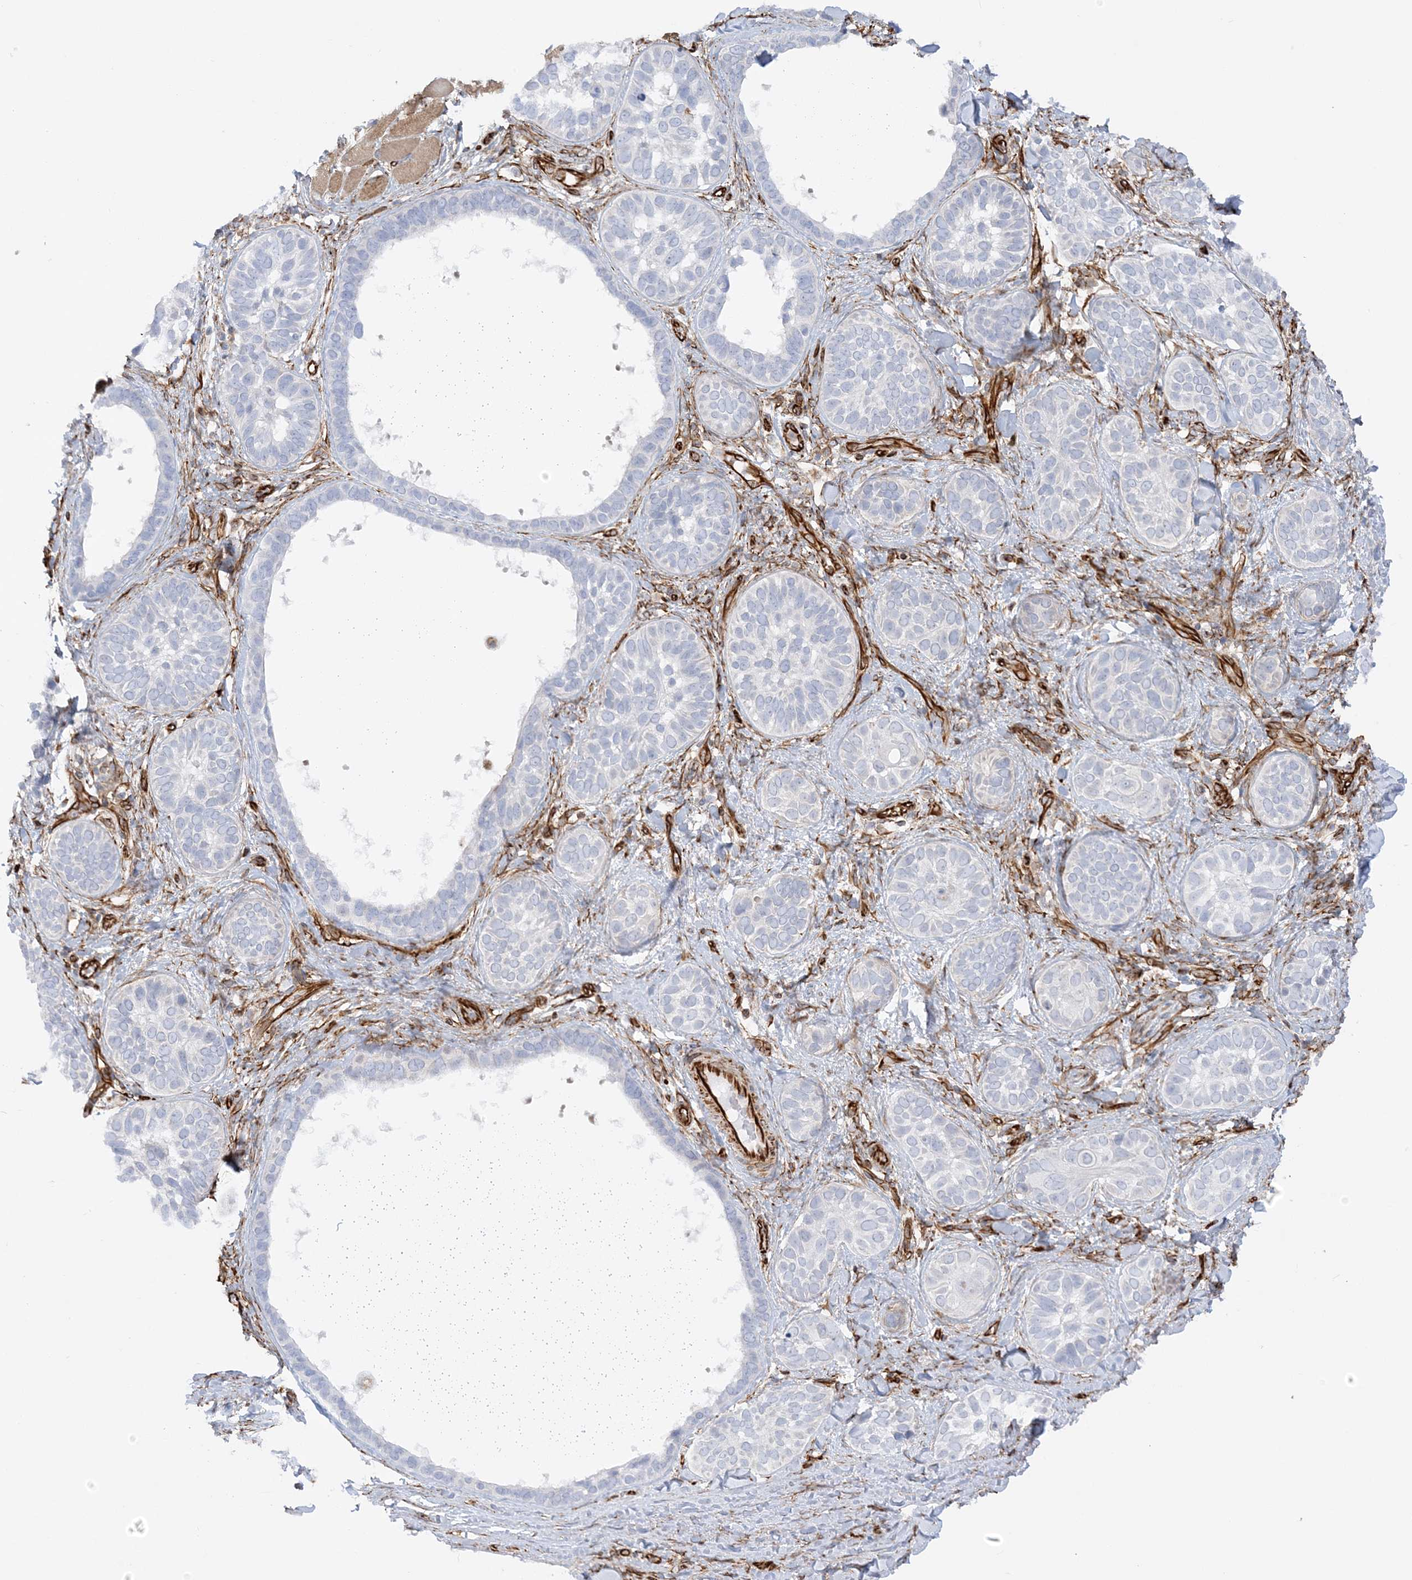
{"staining": {"intensity": "negative", "quantity": "none", "location": "none"}, "tissue": "skin cancer", "cell_type": "Tumor cells", "image_type": "cancer", "snomed": [{"axis": "morphology", "description": "Basal cell carcinoma"}, {"axis": "topography", "description": "Skin"}], "caption": "This photomicrograph is of basal cell carcinoma (skin) stained with immunohistochemistry (IHC) to label a protein in brown with the nuclei are counter-stained blue. There is no positivity in tumor cells. (DAB (3,3'-diaminobenzidine) IHC visualized using brightfield microscopy, high magnification).", "gene": "SCLT1", "patient": {"sex": "male", "age": 62}}